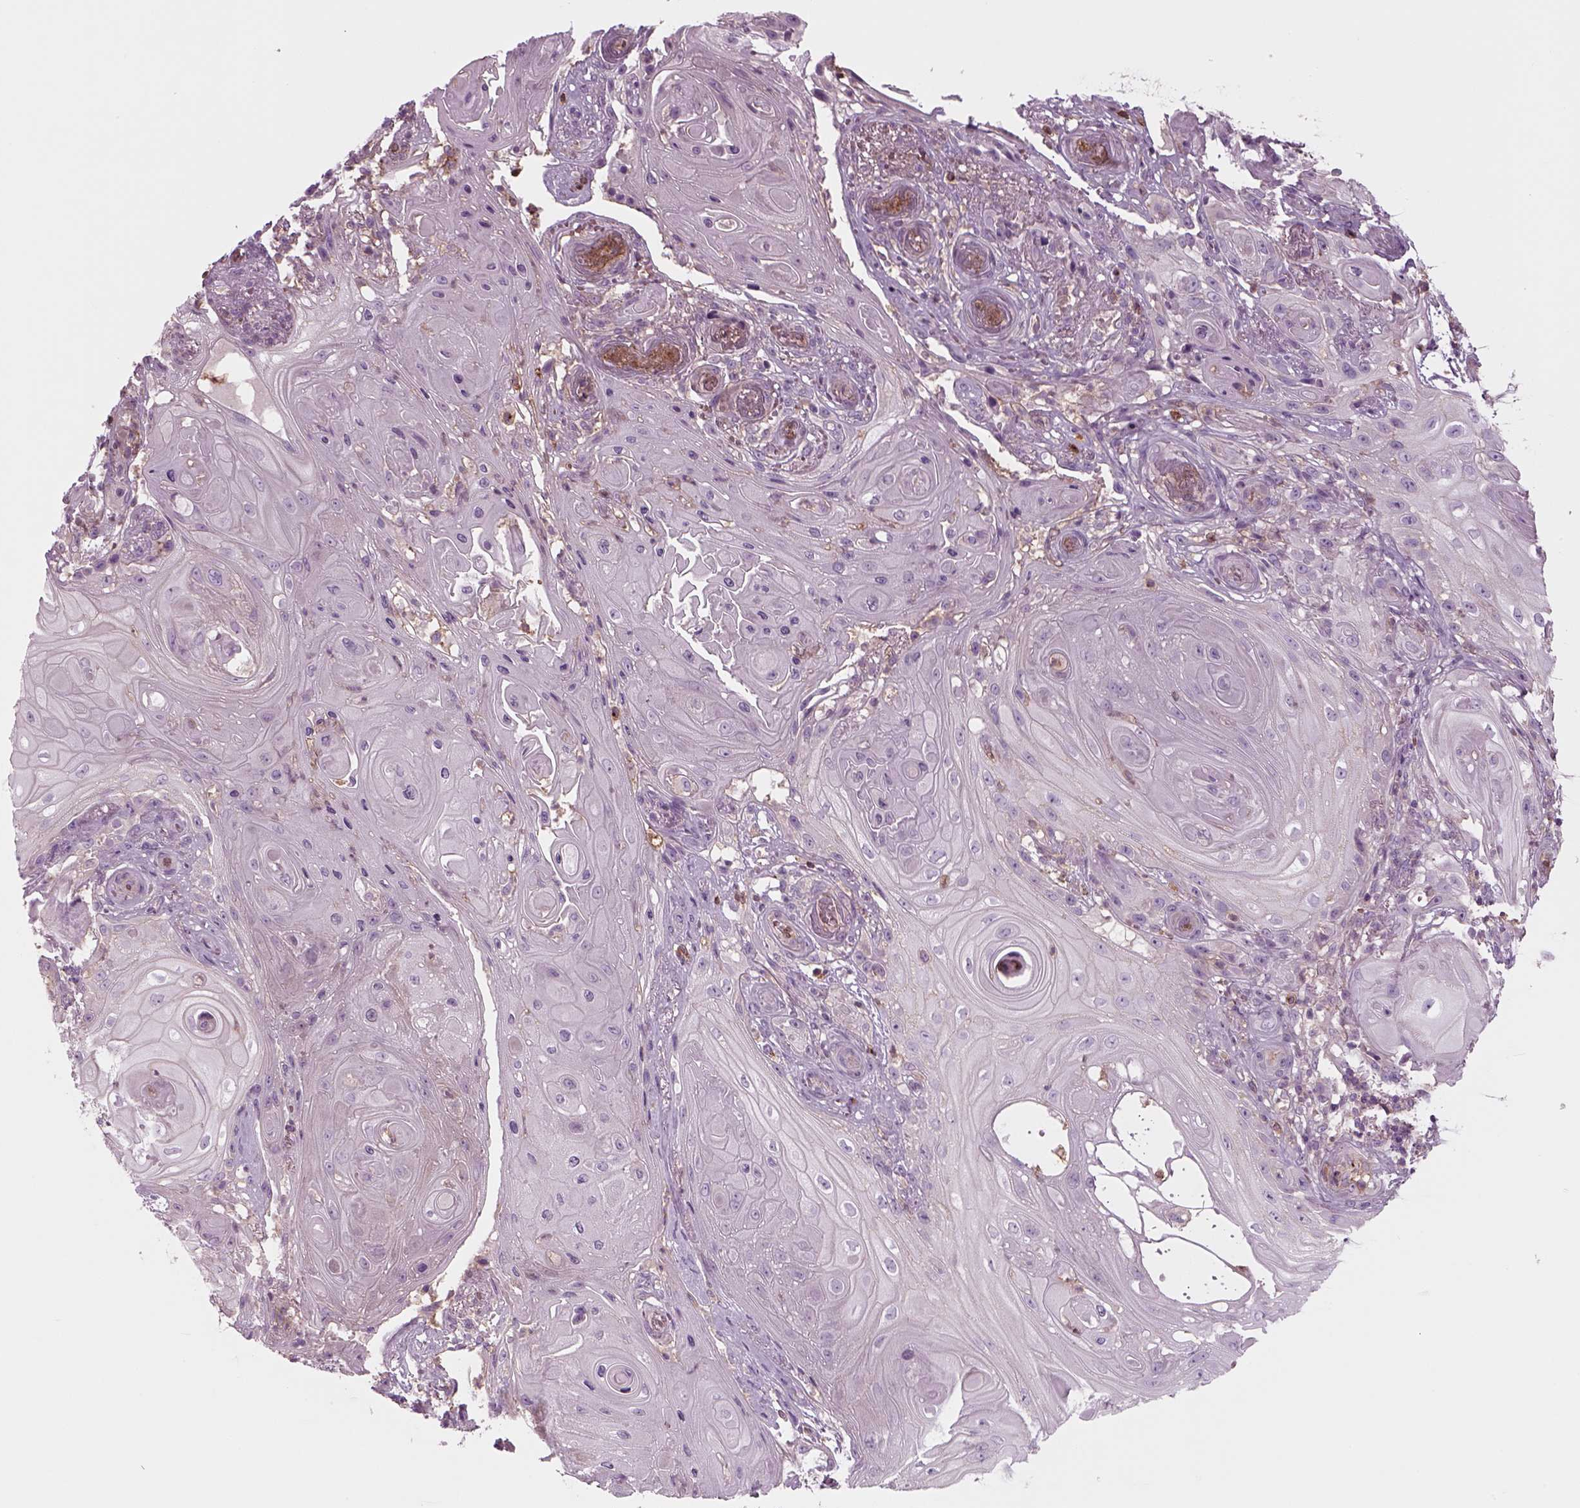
{"staining": {"intensity": "weak", "quantity": ">75%", "location": "cytoplasmic/membranous"}, "tissue": "skin cancer", "cell_type": "Tumor cells", "image_type": "cancer", "snomed": [{"axis": "morphology", "description": "Squamous cell carcinoma, NOS"}, {"axis": "topography", "description": "Skin"}], "caption": "Human skin cancer (squamous cell carcinoma) stained with a brown dye reveals weak cytoplasmic/membranous positive positivity in about >75% of tumor cells.", "gene": "SLC2A3", "patient": {"sex": "male", "age": 62}}